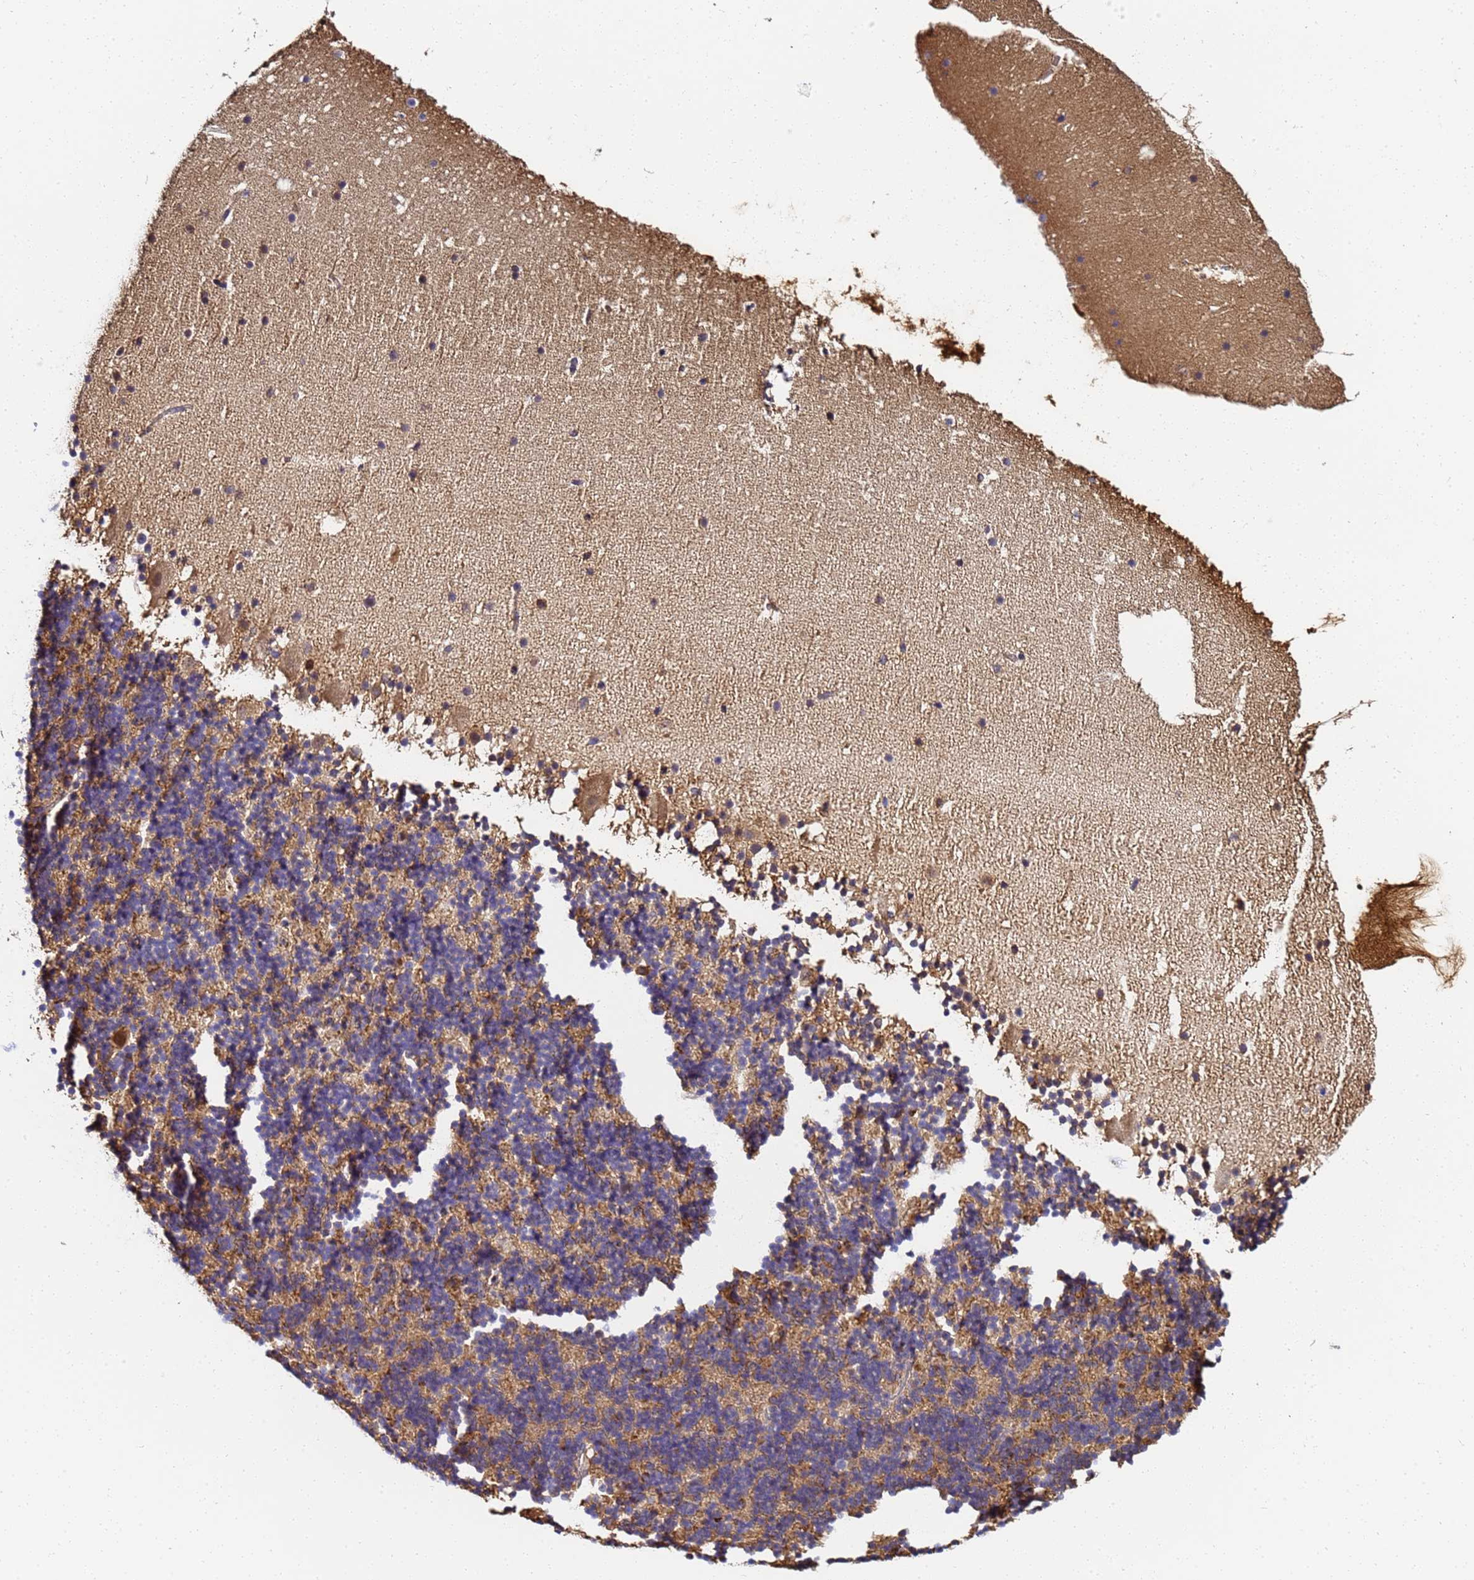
{"staining": {"intensity": "moderate", "quantity": ">75%", "location": "cytoplasmic/membranous"}, "tissue": "cerebellum", "cell_type": "Cells in granular layer", "image_type": "normal", "snomed": [{"axis": "morphology", "description": "Normal tissue, NOS"}, {"axis": "topography", "description": "Cerebellum"}], "caption": "Immunohistochemistry (DAB) staining of normal human cerebellum exhibits moderate cytoplasmic/membranous protein expression in approximately >75% of cells in granular layer. (DAB IHC with brightfield microscopy, high magnification).", "gene": "NME1", "patient": {"sex": "male", "age": 57}}